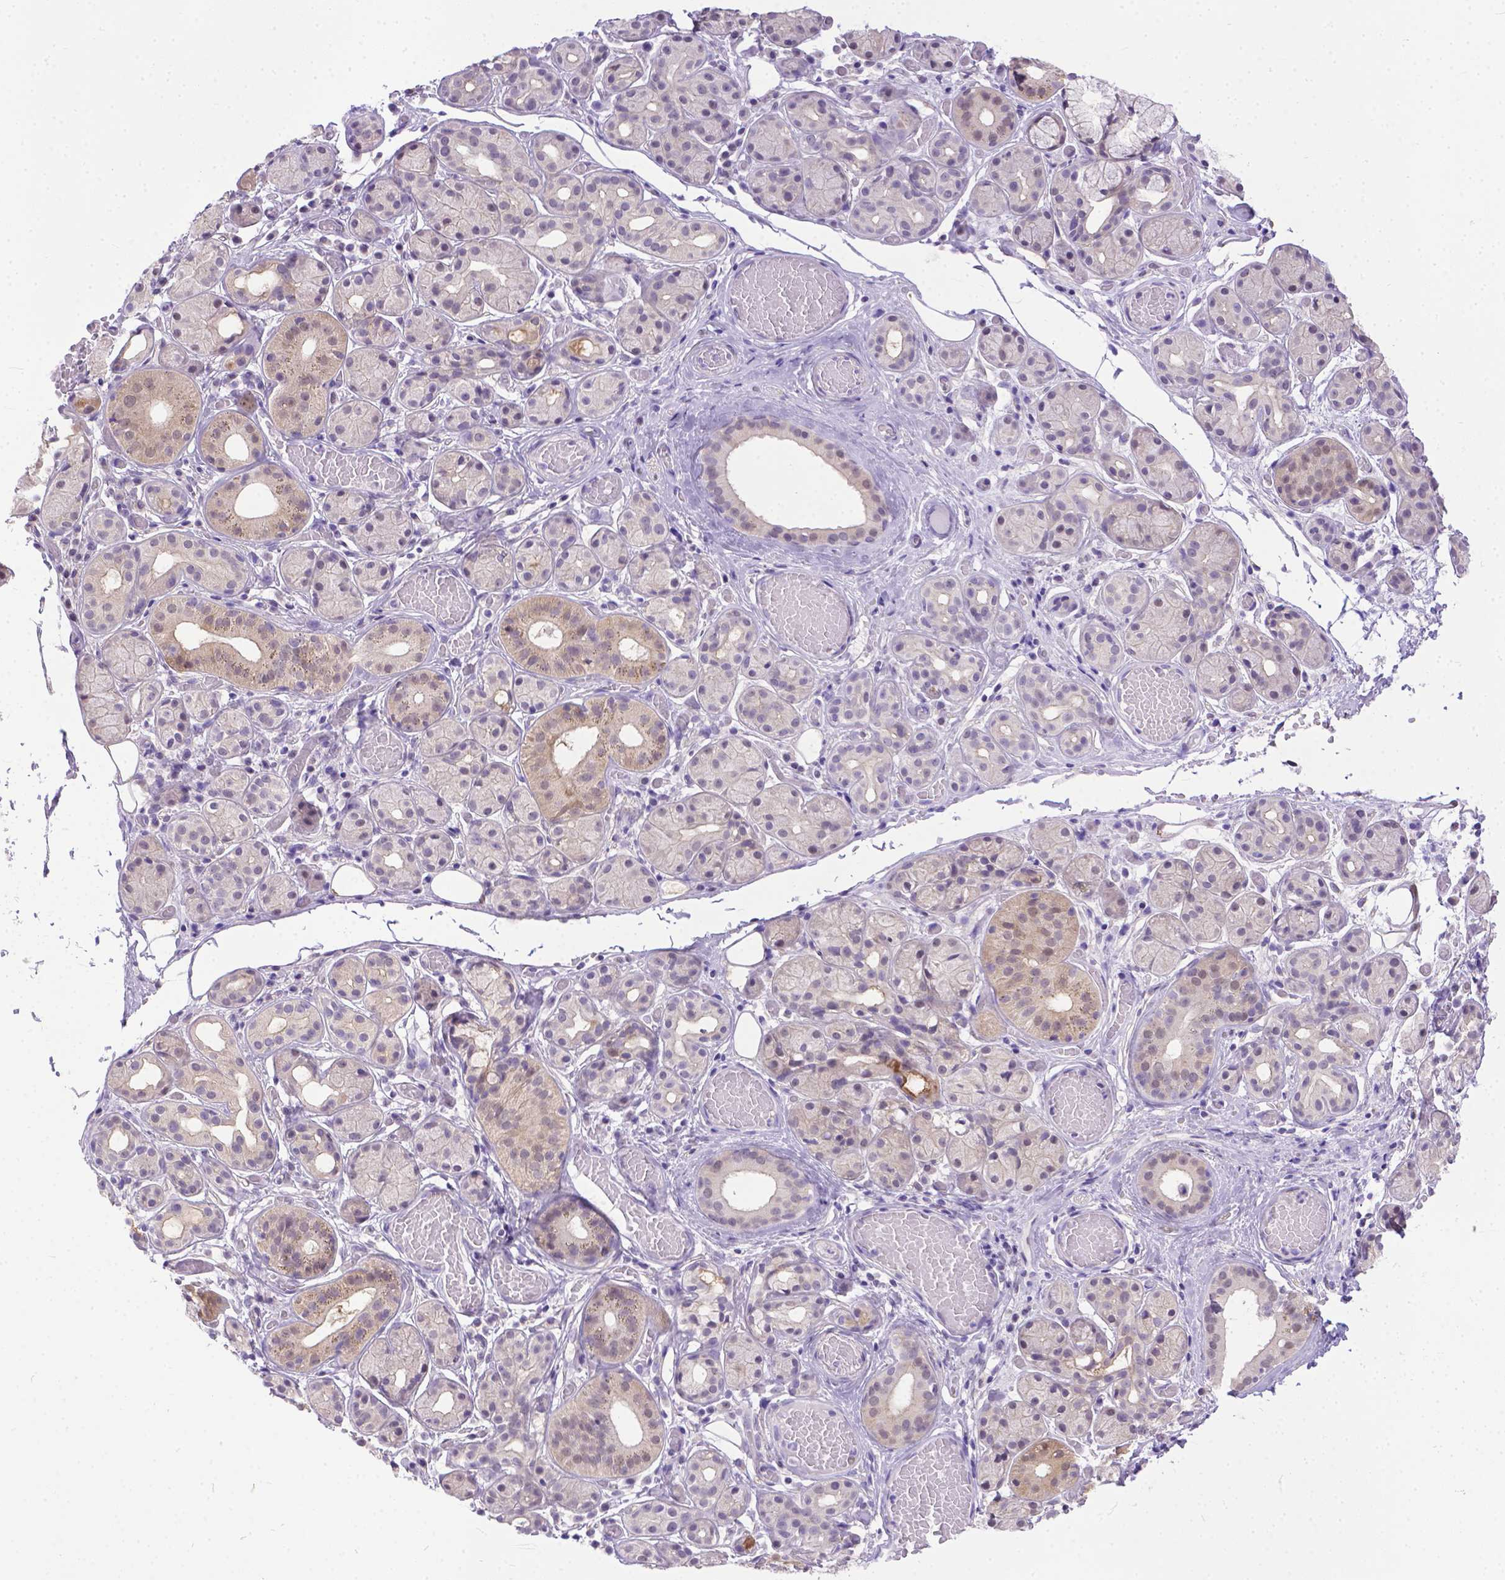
{"staining": {"intensity": "weak", "quantity": "<25%", "location": "cytoplasmic/membranous"}, "tissue": "salivary gland", "cell_type": "Glandular cells", "image_type": "normal", "snomed": [{"axis": "morphology", "description": "Normal tissue, NOS"}, {"axis": "topography", "description": "Salivary gland"}, {"axis": "topography", "description": "Peripheral nerve tissue"}], "caption": "Immunohistochemical staining of unremarkable human salivary gland demonstrates no significant positivity in glandular cells. The staining is performed using DAB (3,3'-diaminobenzidine) brown chromogen with nuclei counter-stained in using hematoxylin.", "gene": "TTLL6", "patient": {"sex": "male", "age": 71}}